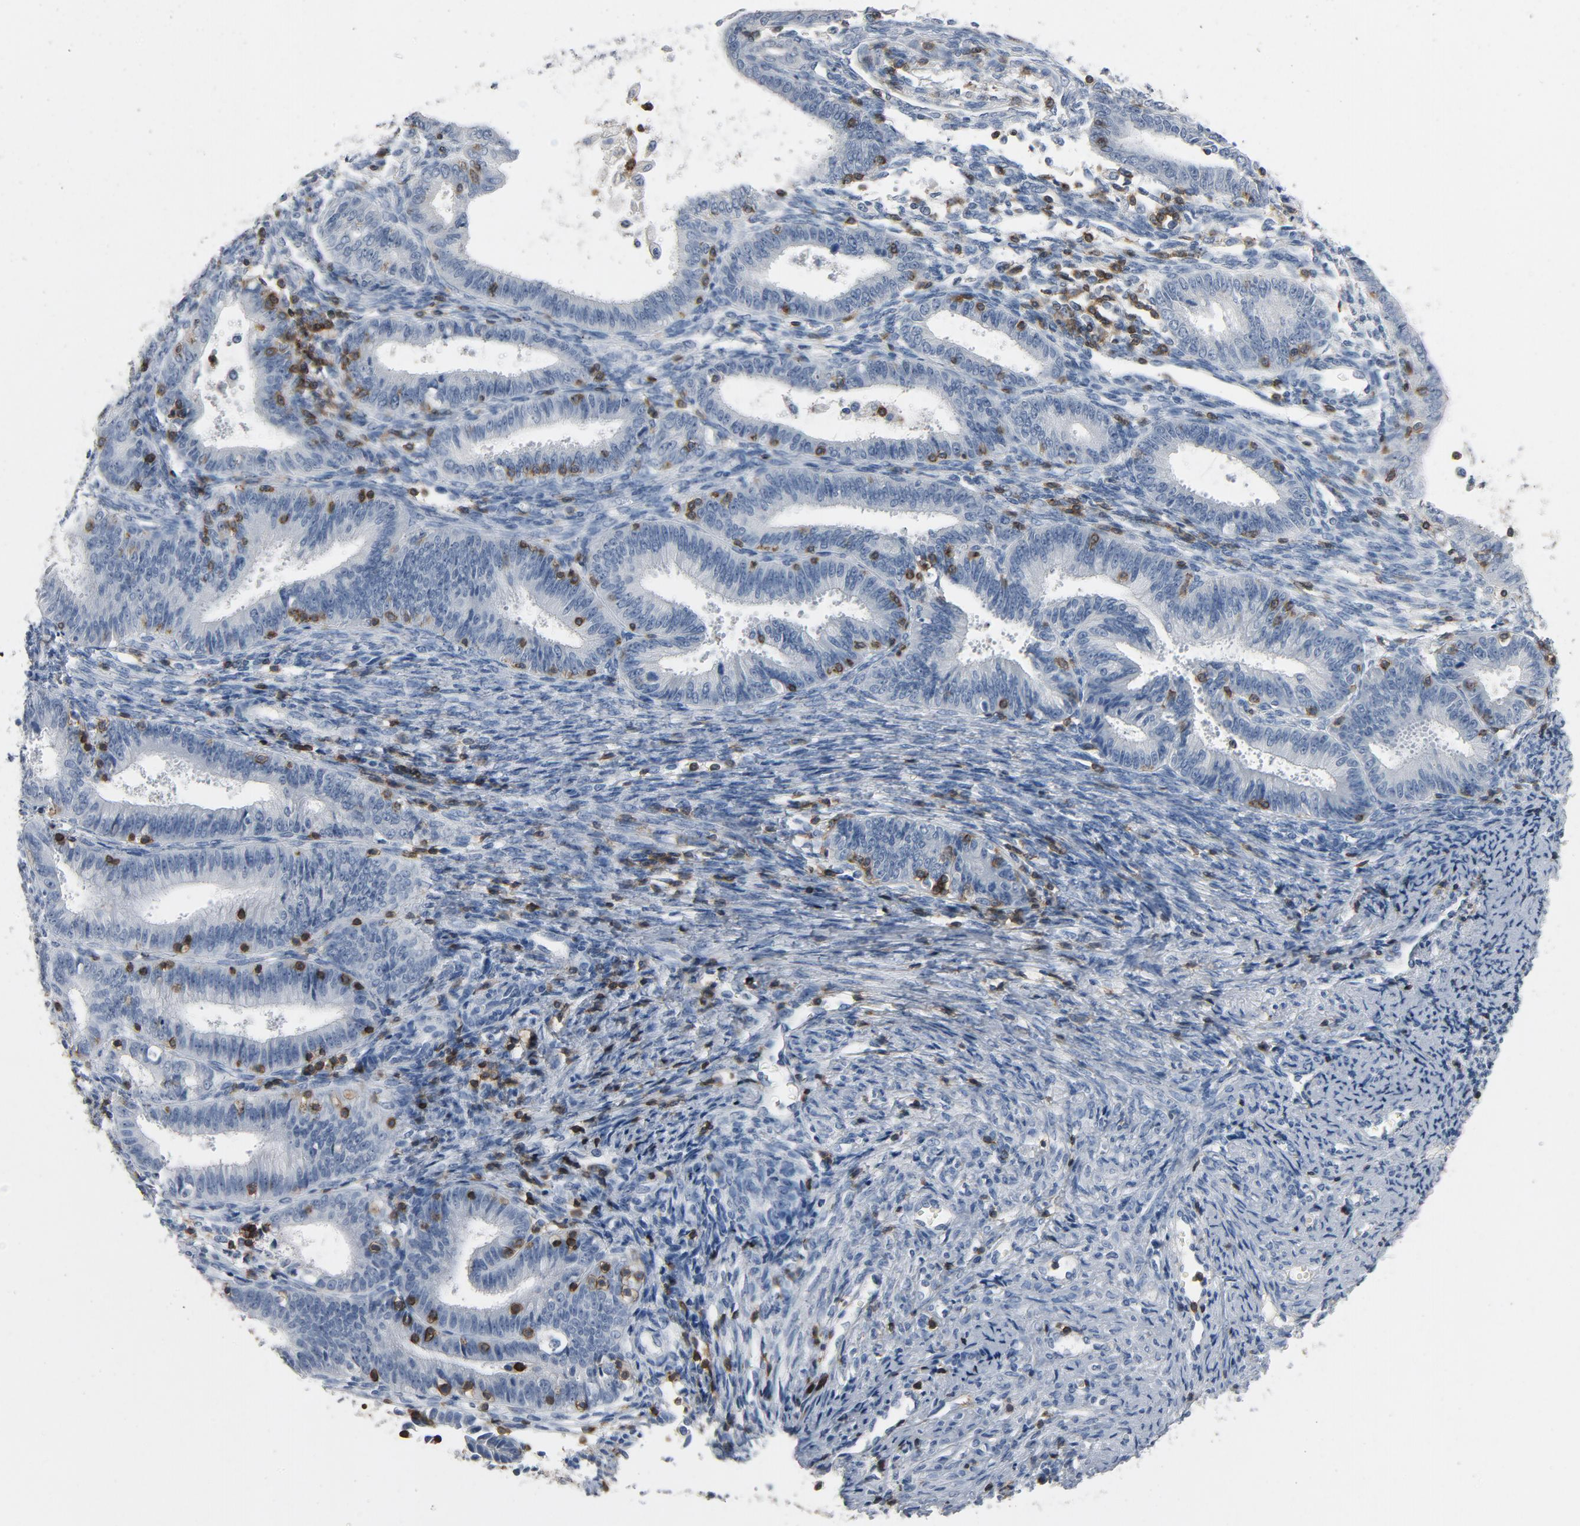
{"staining": {"intensity": "negative", "quantity": "none", "location": "none"}, "tissue": "endometrial cancer", "cell_type": "Tumor cells", "image_type": "cancer", "snomed": [{"axis": "morphology", "description": "Adenocarcinoma, NOS"}, {"axis": "topography", "description": "Endometrium"}], "caption": "IHC photomicrograph of endometrial cancer (adenocarcinoma) stained for a protein (brown), which displays no positivity in tumor cells. Brightfield microscopy of immunohistochemistry (IHC) stained with DAB (brown) and hematoxylin (blue), captured at high magnification.", "gene": "LCK", "patient": {"sex": "female", "age": 42}}